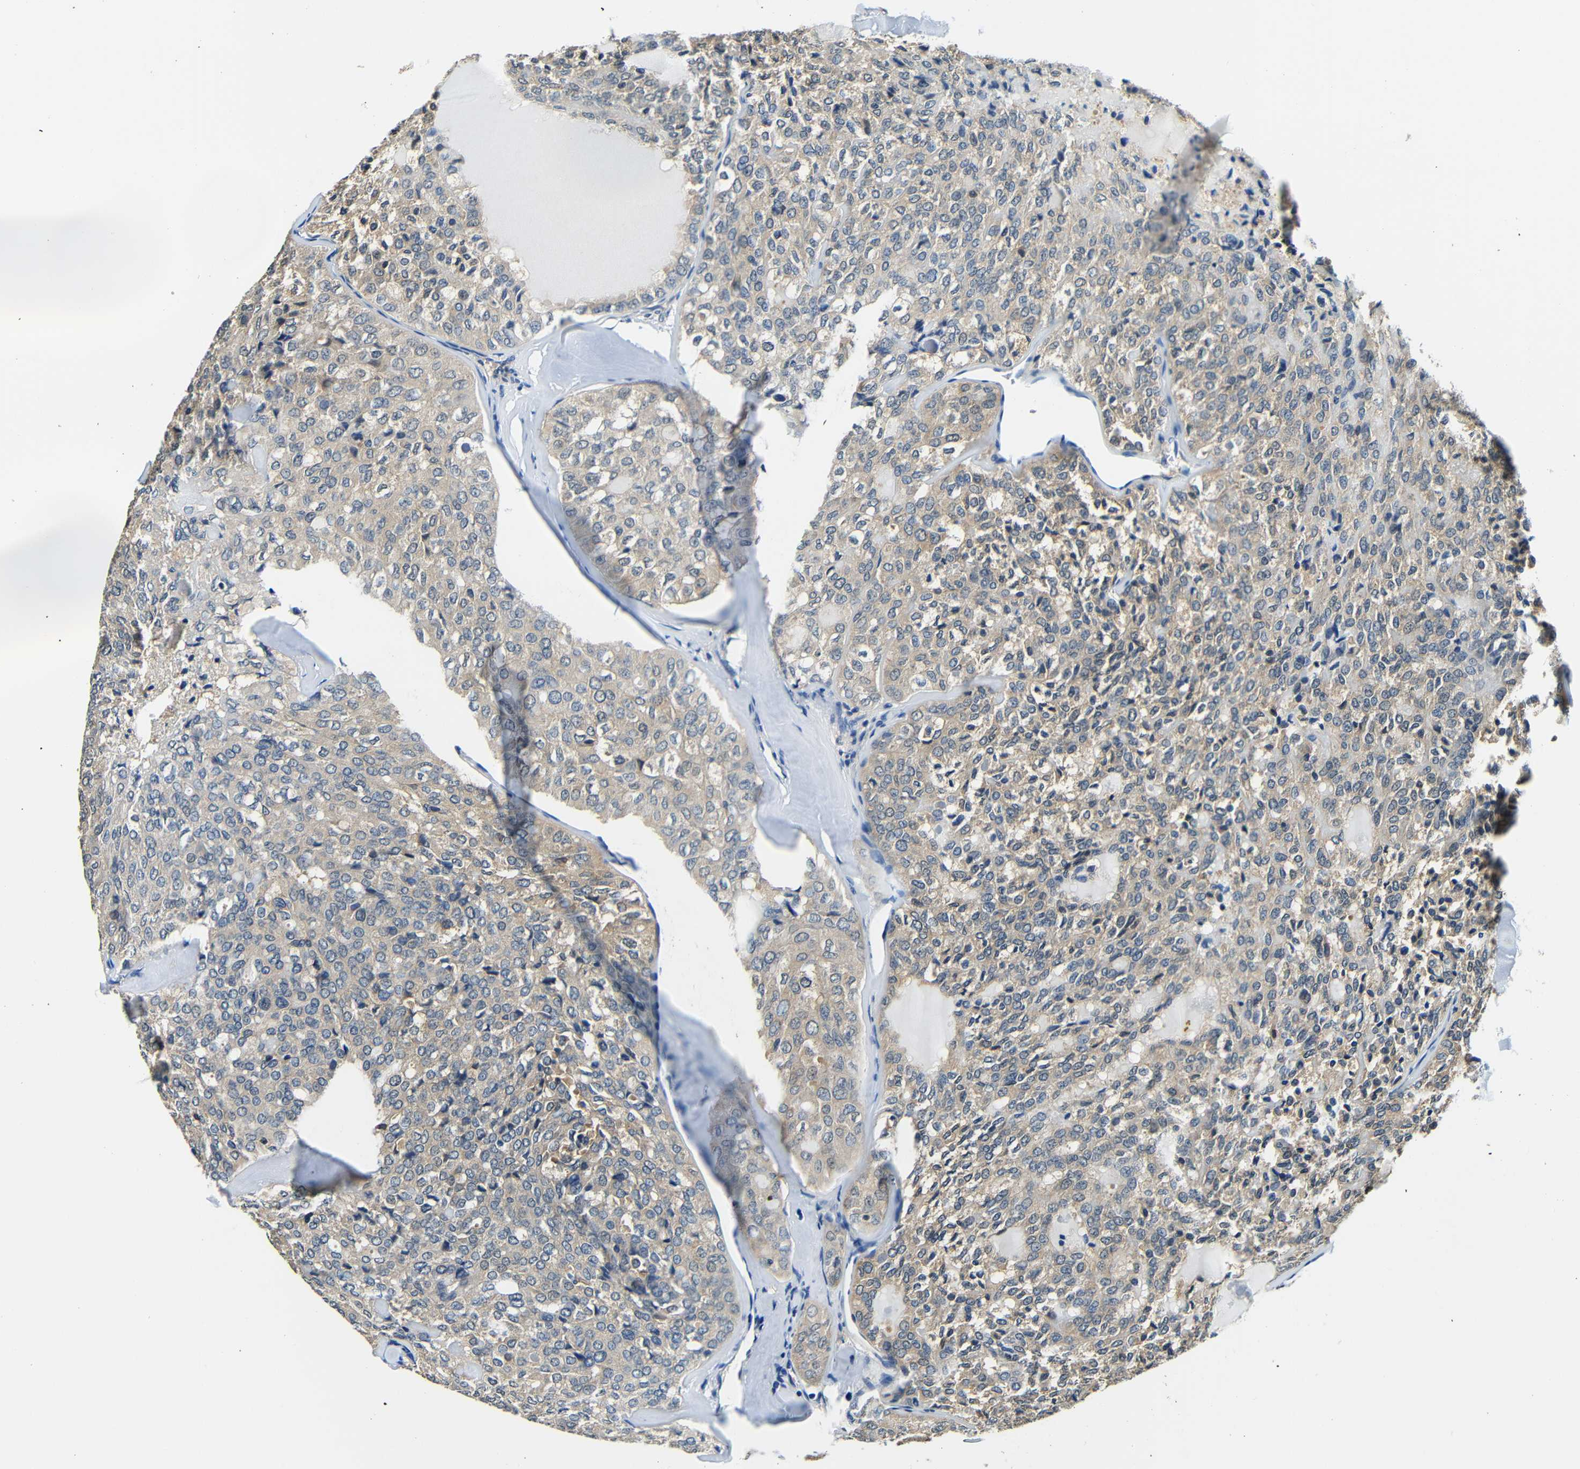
{"staining": {"intensity": "weak", "quantity": "25%-75%", "location": "cytoplasmic/membranous"}, "tissue": "thyroid cancer", "cell_type": "Tumor cells", "image_type": "cancer", "snomed": [{"axis": "morphology", "description": "Follicular adenoma carcinoma, NOS"}, {"axis": "topography", "description": "Thyroid gland"}], "caption": "The photomicrograph shows immunohistochemical staining of thyroid cancer (follicular adenoma carcinoma). There is weak cytoplasmic/membranous positivity is seen in approximately 25%-75% of tumor cells. (DAB (3,3'-diaminobenzidine) IHC, brown staining for protein, blue staining for nuclei).", "gene": "ADAP1", "patient": {"sex": "male", "age": 75}}